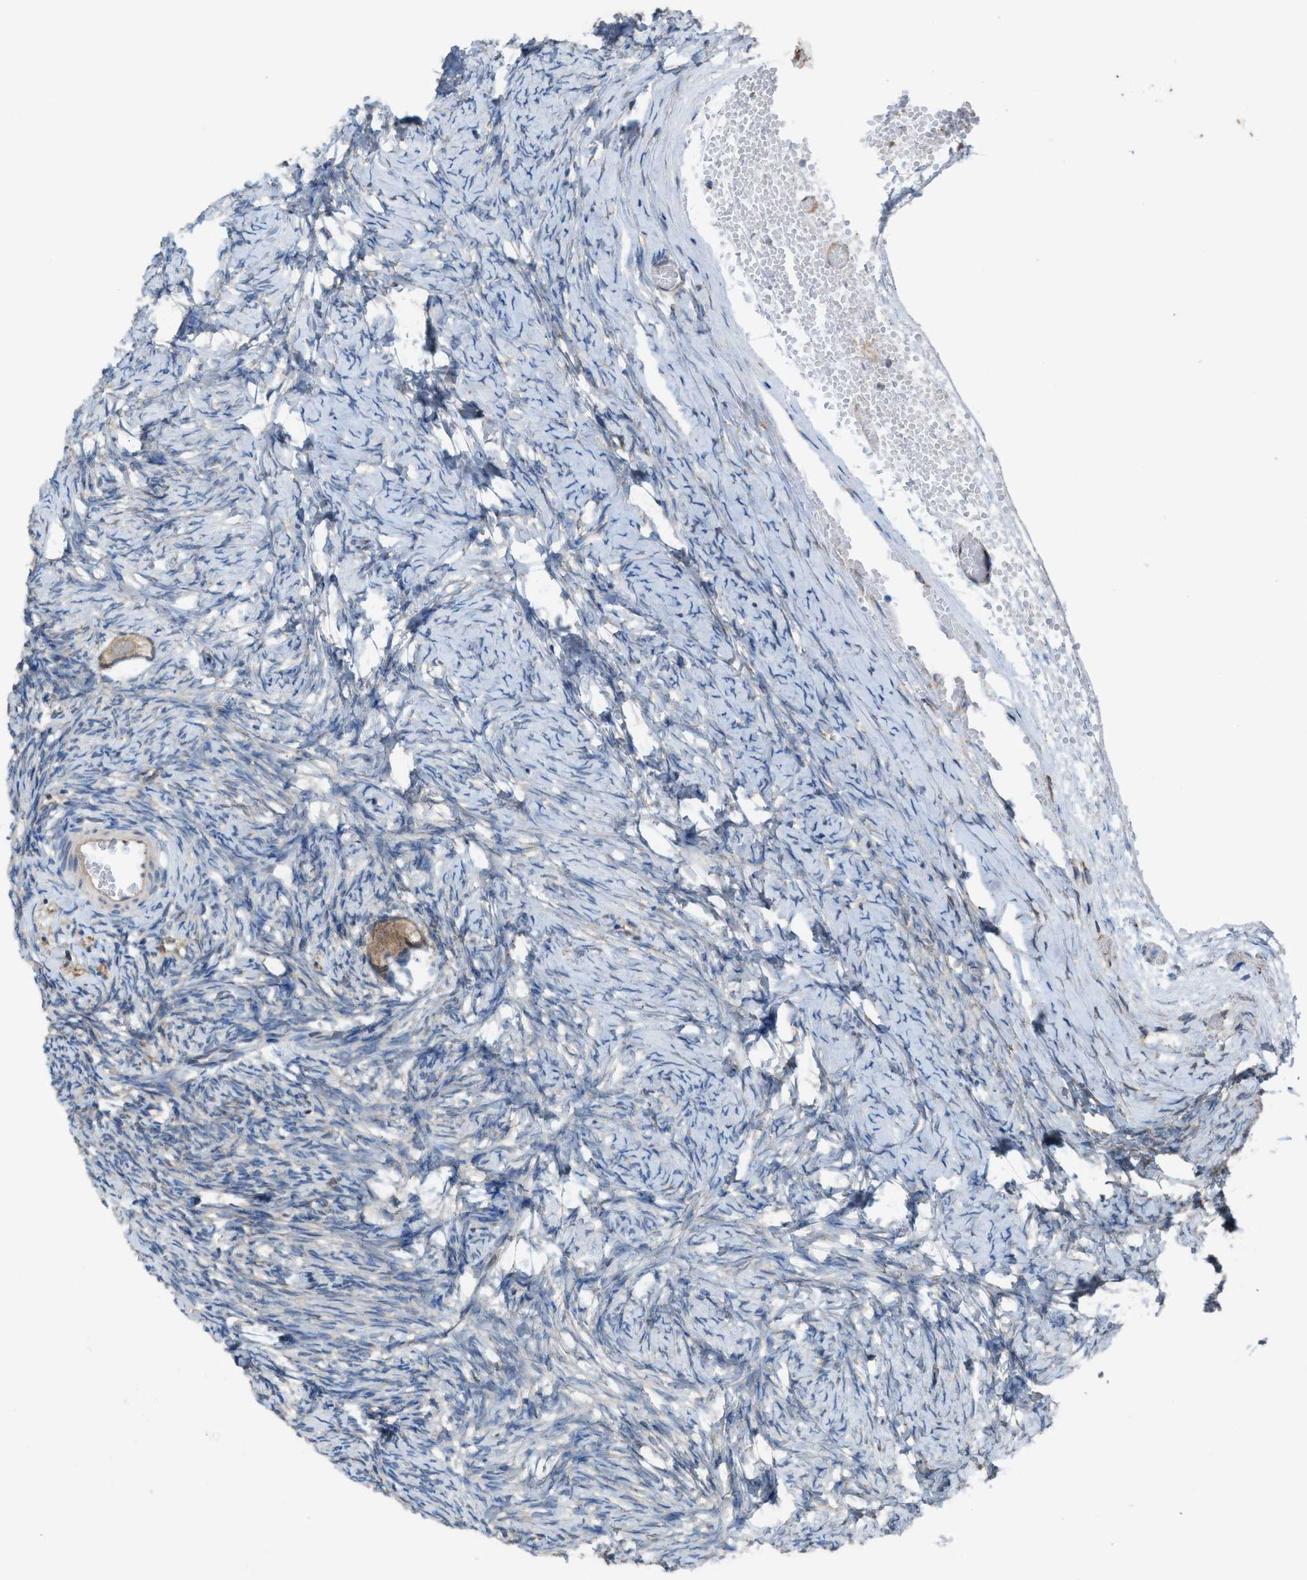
{"staining": {"intensity": "weak", "quantity": ">75%", "location": "cytoplasmic/membranous"}, "tissue": "ovary", "cell_type": "Follicle cells", "image_type": "normal", "snomed": [{"axis": "morphology", "description": "Normal tissue, NOS"}, {"axis": "topography", "description": "Ovary"}], "caption": "Immunohistochemistry of unremarkable human ovary displays low levels of weak cytoplasmic/membranous staining in about >75% of follicle cells. (Stains: DAB in brown, nuclei in blue, Microscopy: brightfield microscopy at high magnification).", "gene": "PLAA", "patient": {"sex": "female", "age": 27}}